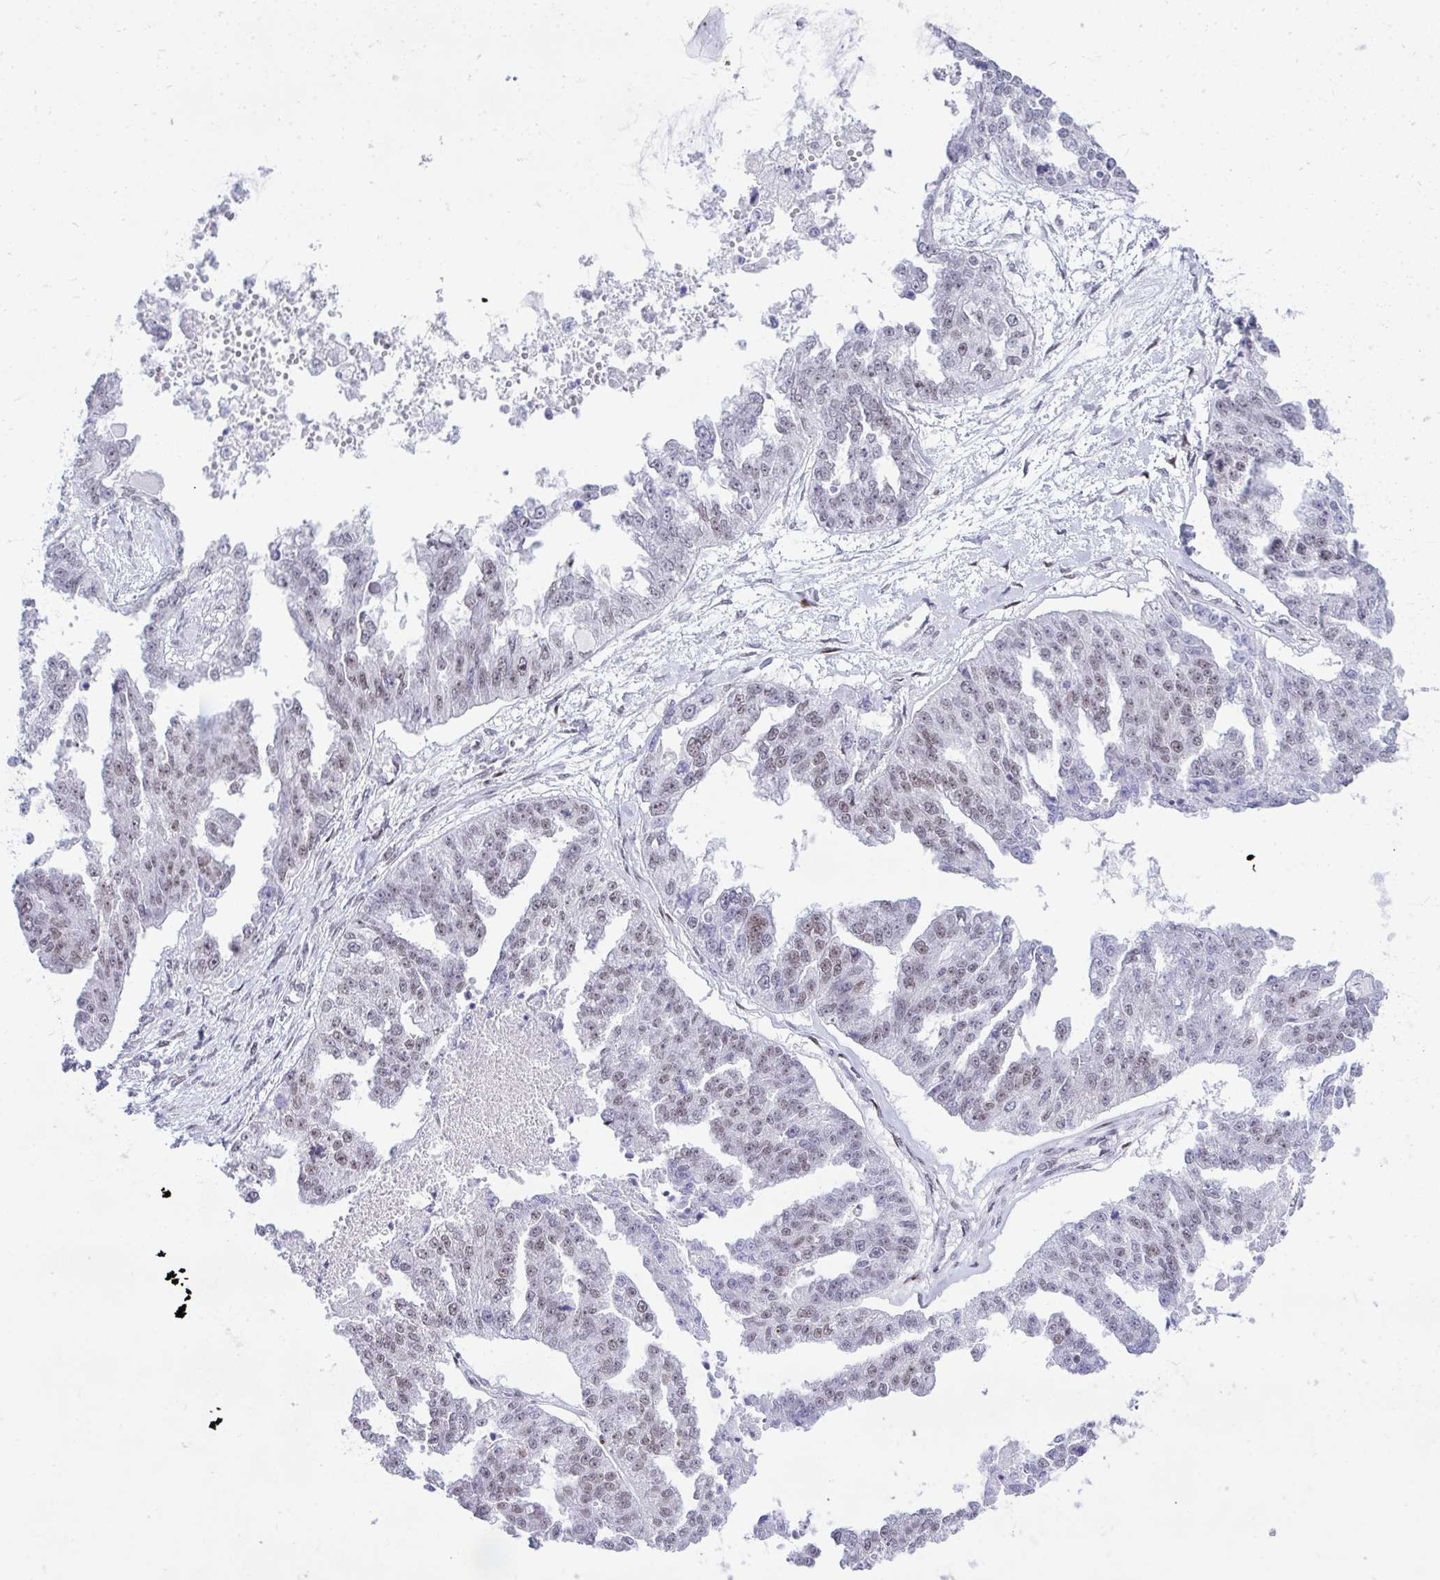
{"staining": {"intensity": "moderate", "quantity": "25%-75%", "location": "nuclear"}, "tissue": "ovarian cancer", "cell_type": "Tumor cells", "image_type": "cancer", "snomed": [{"axis": "morphology", "description": "Cystadenocarcinoma, serous, NOS"}, {"axis": "topography", "description": "Ovary"}], "caption": "IHC of ovarian serous cystadenocarcinoma shows medium levels of moderate nuclear expression in about 25%-75% of tumor cells.", "gene": "GLDN", "patient": {"sex": "female", "age": 58}}